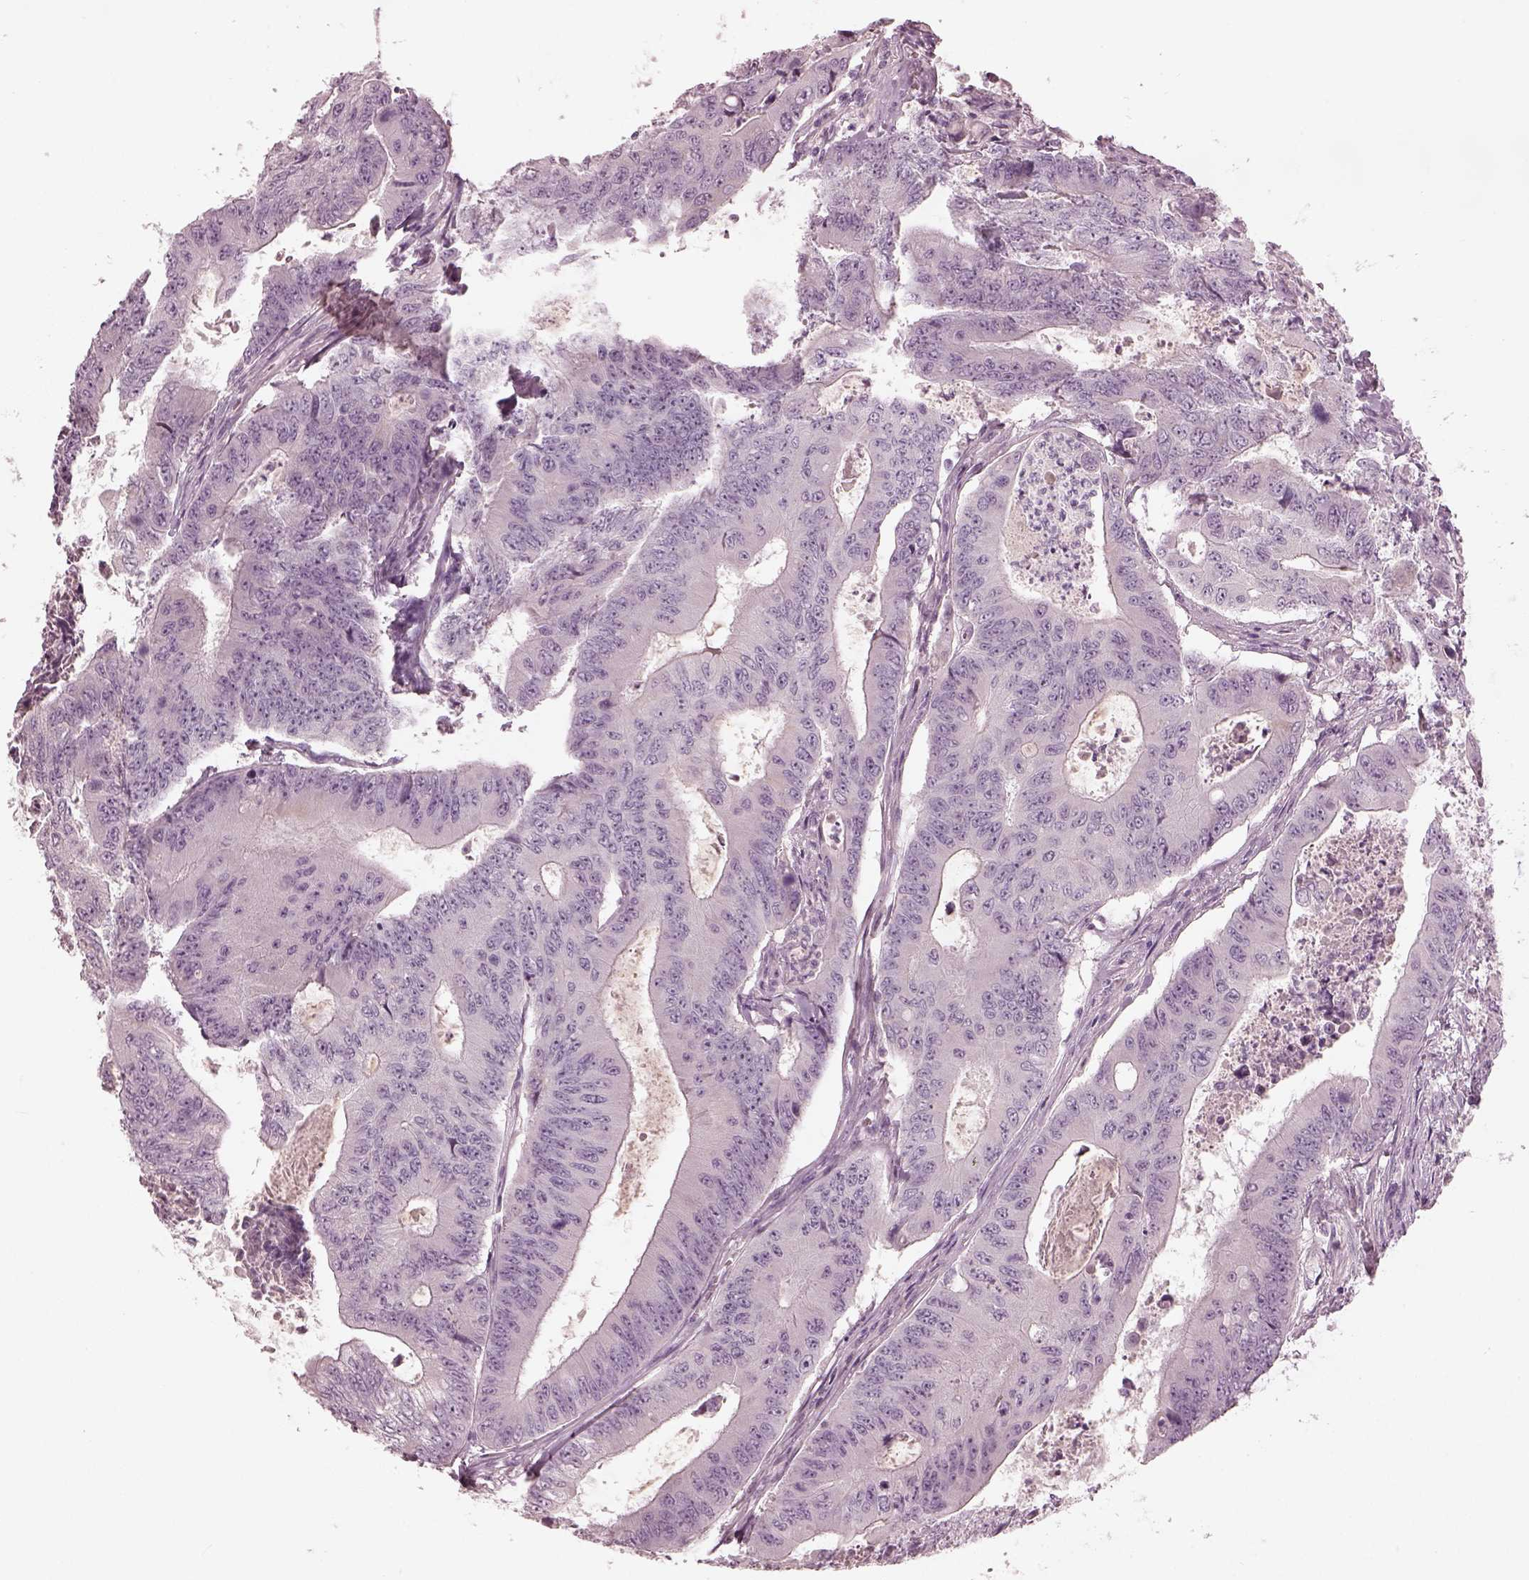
{"staining": {"intensity": "negative", "quantity": "none", "location": "none"}, "tissue": "colorectal cancer", "cell_type": "Tumor cells", "image_type": "cancer", "snomed": [{"axis": "morphology", "description": "Adenocarcinoma, NOS"}, {"axis": "topography", "description": "Colon"}], "caption": "Immunohistochemical staining of human colorectal cancer (adenocarcinoma) reveals no significant positivity in tumor cells.", "gene": "MIA", "patient": {"sex": "female", "age": 48}}